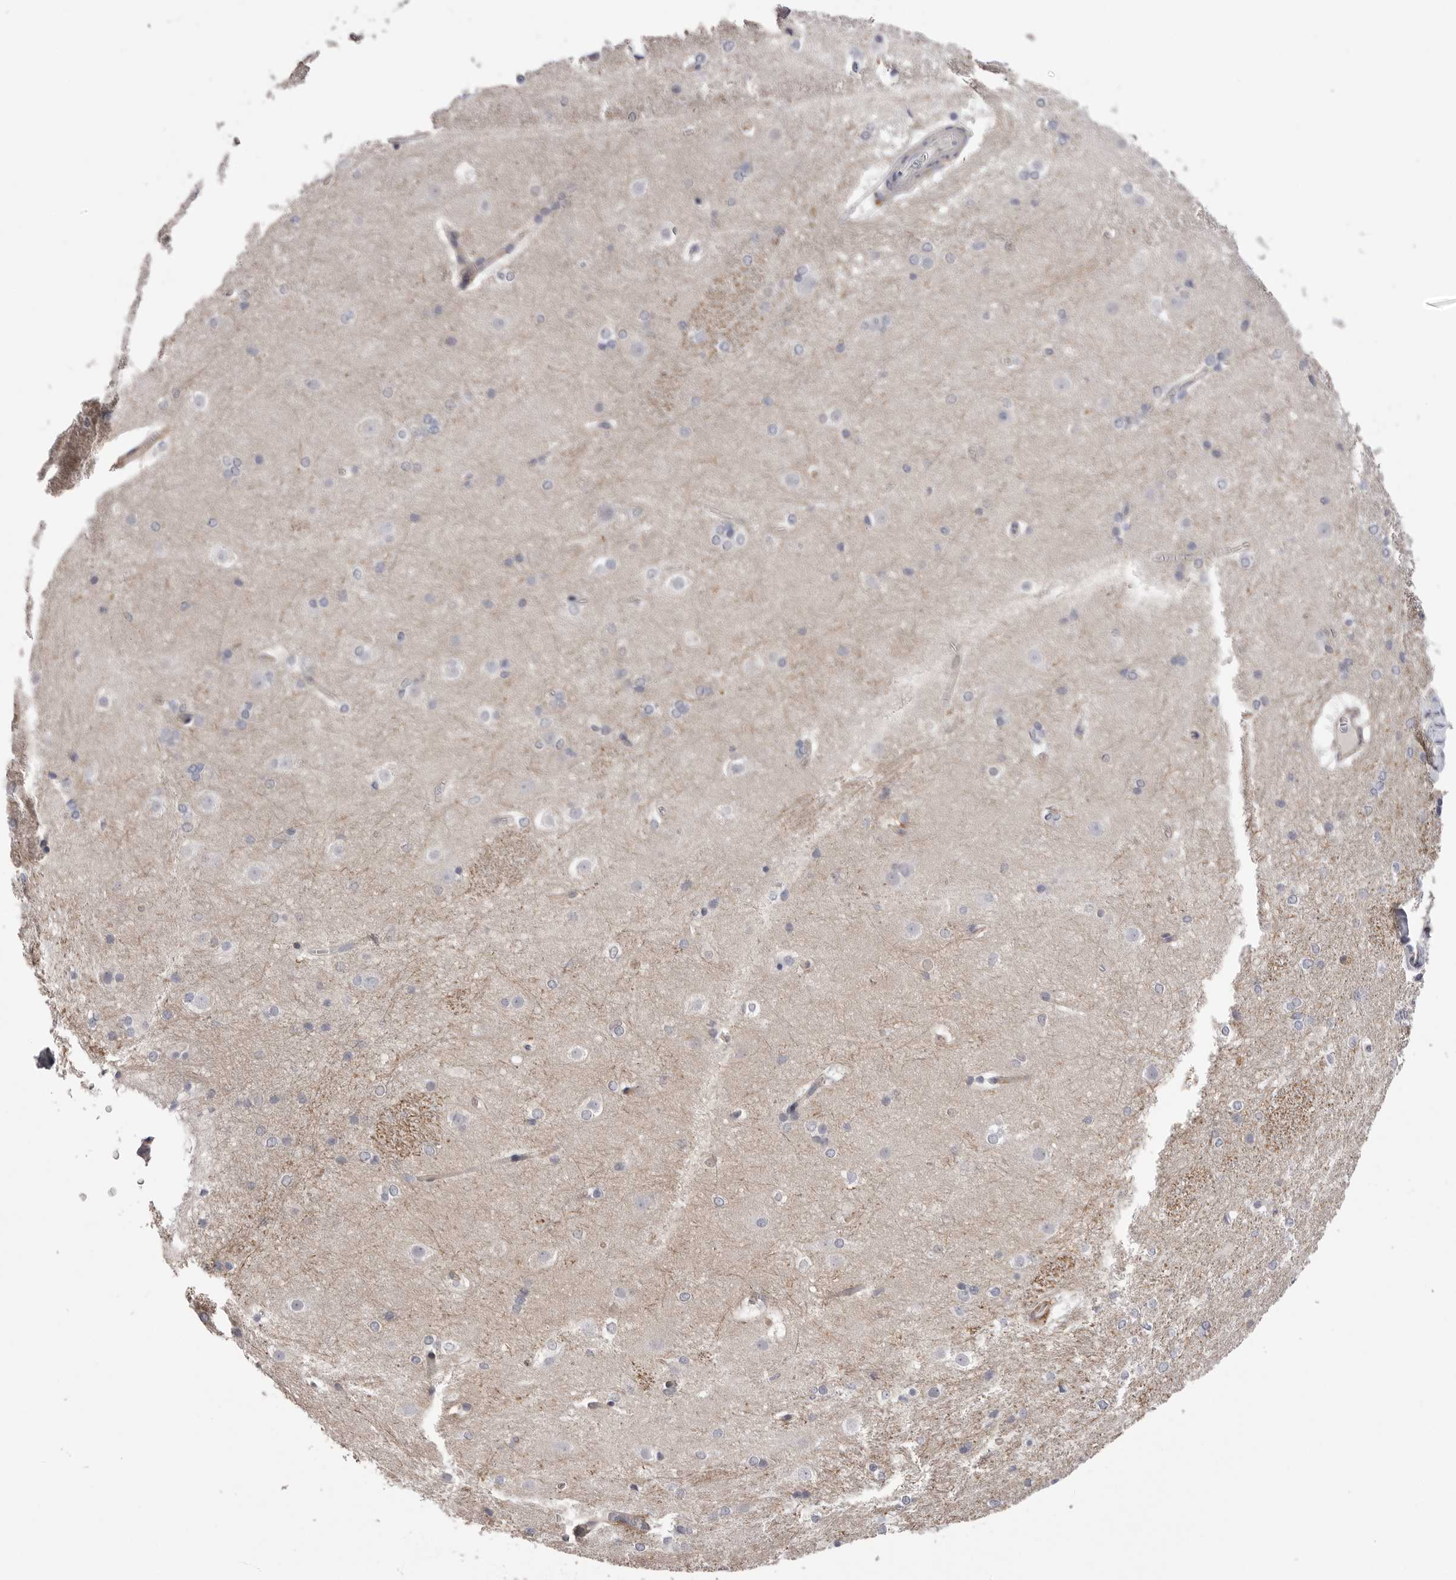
{"staining": {"intensity": "negative", "quantity": "none", "location": "none"}, "tissue": "caudate", "cell_type": "Glial cells", "image_type": "normal", "snomed": [{"axis": "morphology", "description": "Normal tissue, NOS"}, {"axis": "topography", "description": "Lateral ventricle wall"}], "caption": "DAB immunohistochemical staining of unremarkable caudate displays no significant positivity in glial cells.", "gene": "AKAP12", "patient": {"sex": "female", "age": 19}}